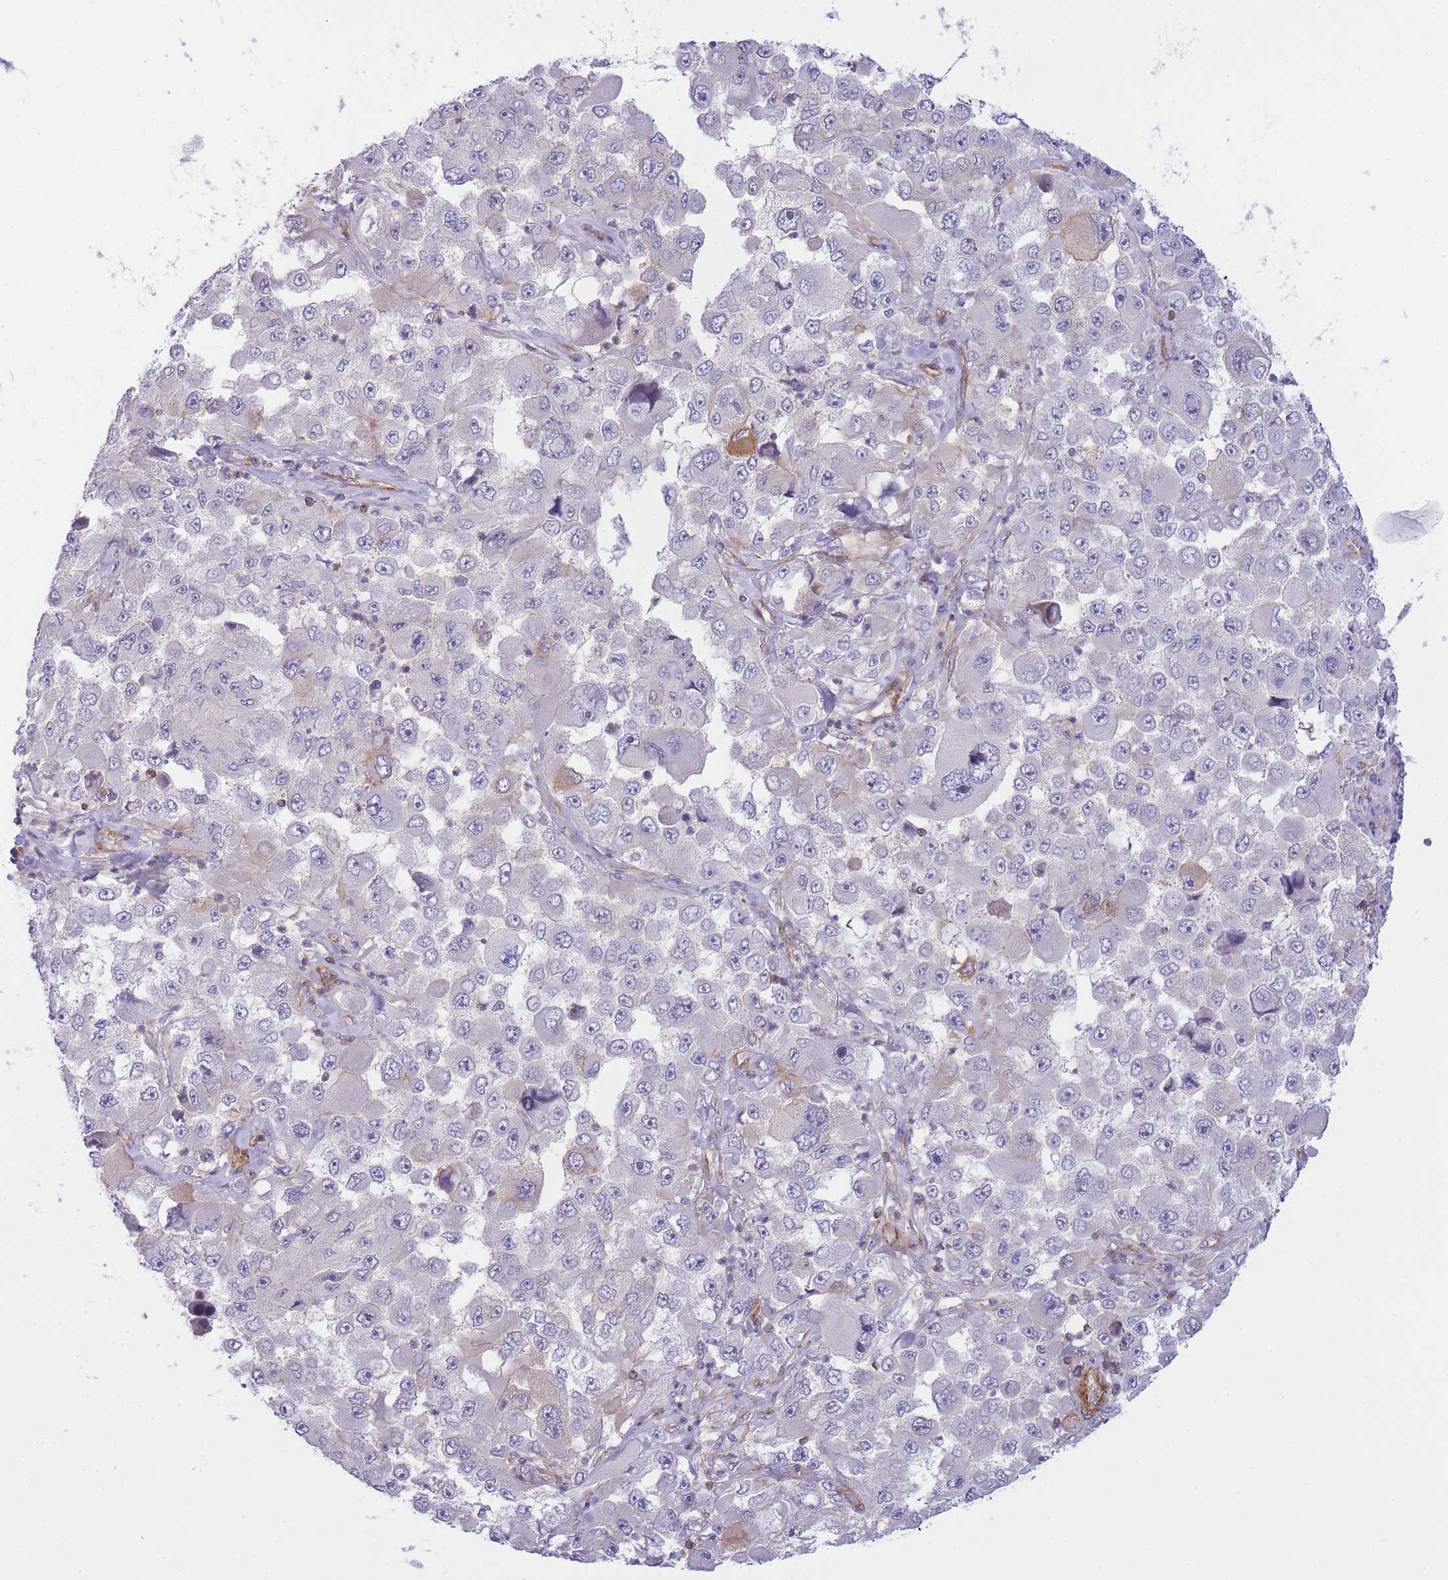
{"staining": {"intensity": "negative", "quantity": "none", "location": "none"}, "tissue": "melanoma", "cell_type": "Tumor cells", "image_type": "cancer", "snomed": [{"axis": "morphology", "description": "Malignant melanoma, Metastatic site"}, {"axis": "topography", "description": "Lymph node"}], "caption": "The photomicrograph displays no staining of tumor cells in melanoma.", "gene": "CDC25B", "patient": {"sex": "male", "age": 62}}